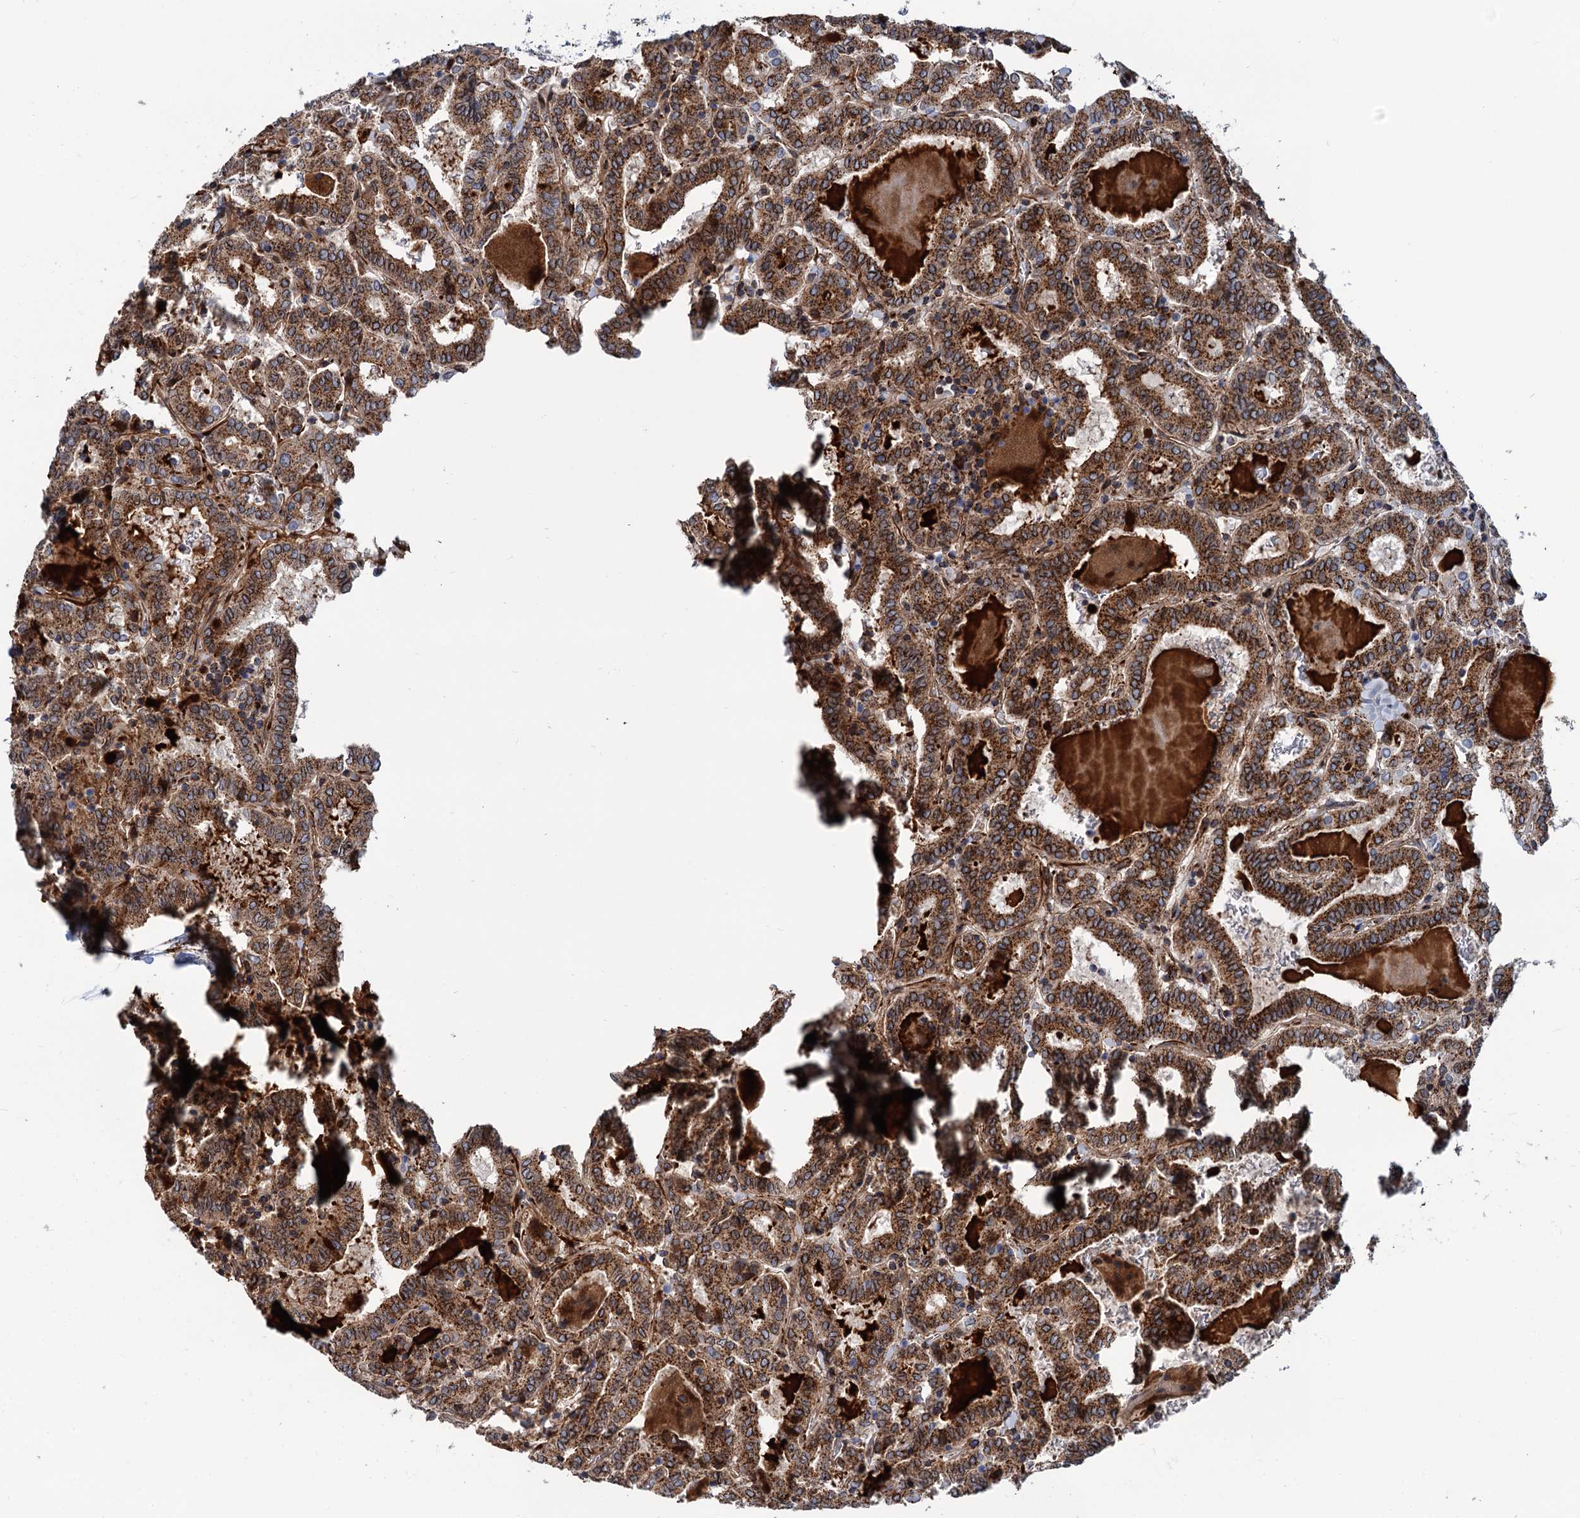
{"staining": {"intensity": "strong", "quantity": ">75%", "location": "cytoplasmic/membranous"}, "tissue": "thyroid cancer", "cell_type": "Tumor cells", "image_type": "cancer", "snomed": [{"axis": "morphology", "description": "Papillary adenocarcinoma, NOS"}, {"axis": "topography", "description": "Thyroid gland"}], "caption": "Strong cytoplasmic/membranous expression for a protein is identified in approximately >75% of tumor cells of thyroid papillary adenocarcinoma using immunohistochemistry.", "gene": "SUPT20H", "patient": {"sex": "female", "age": 72}}